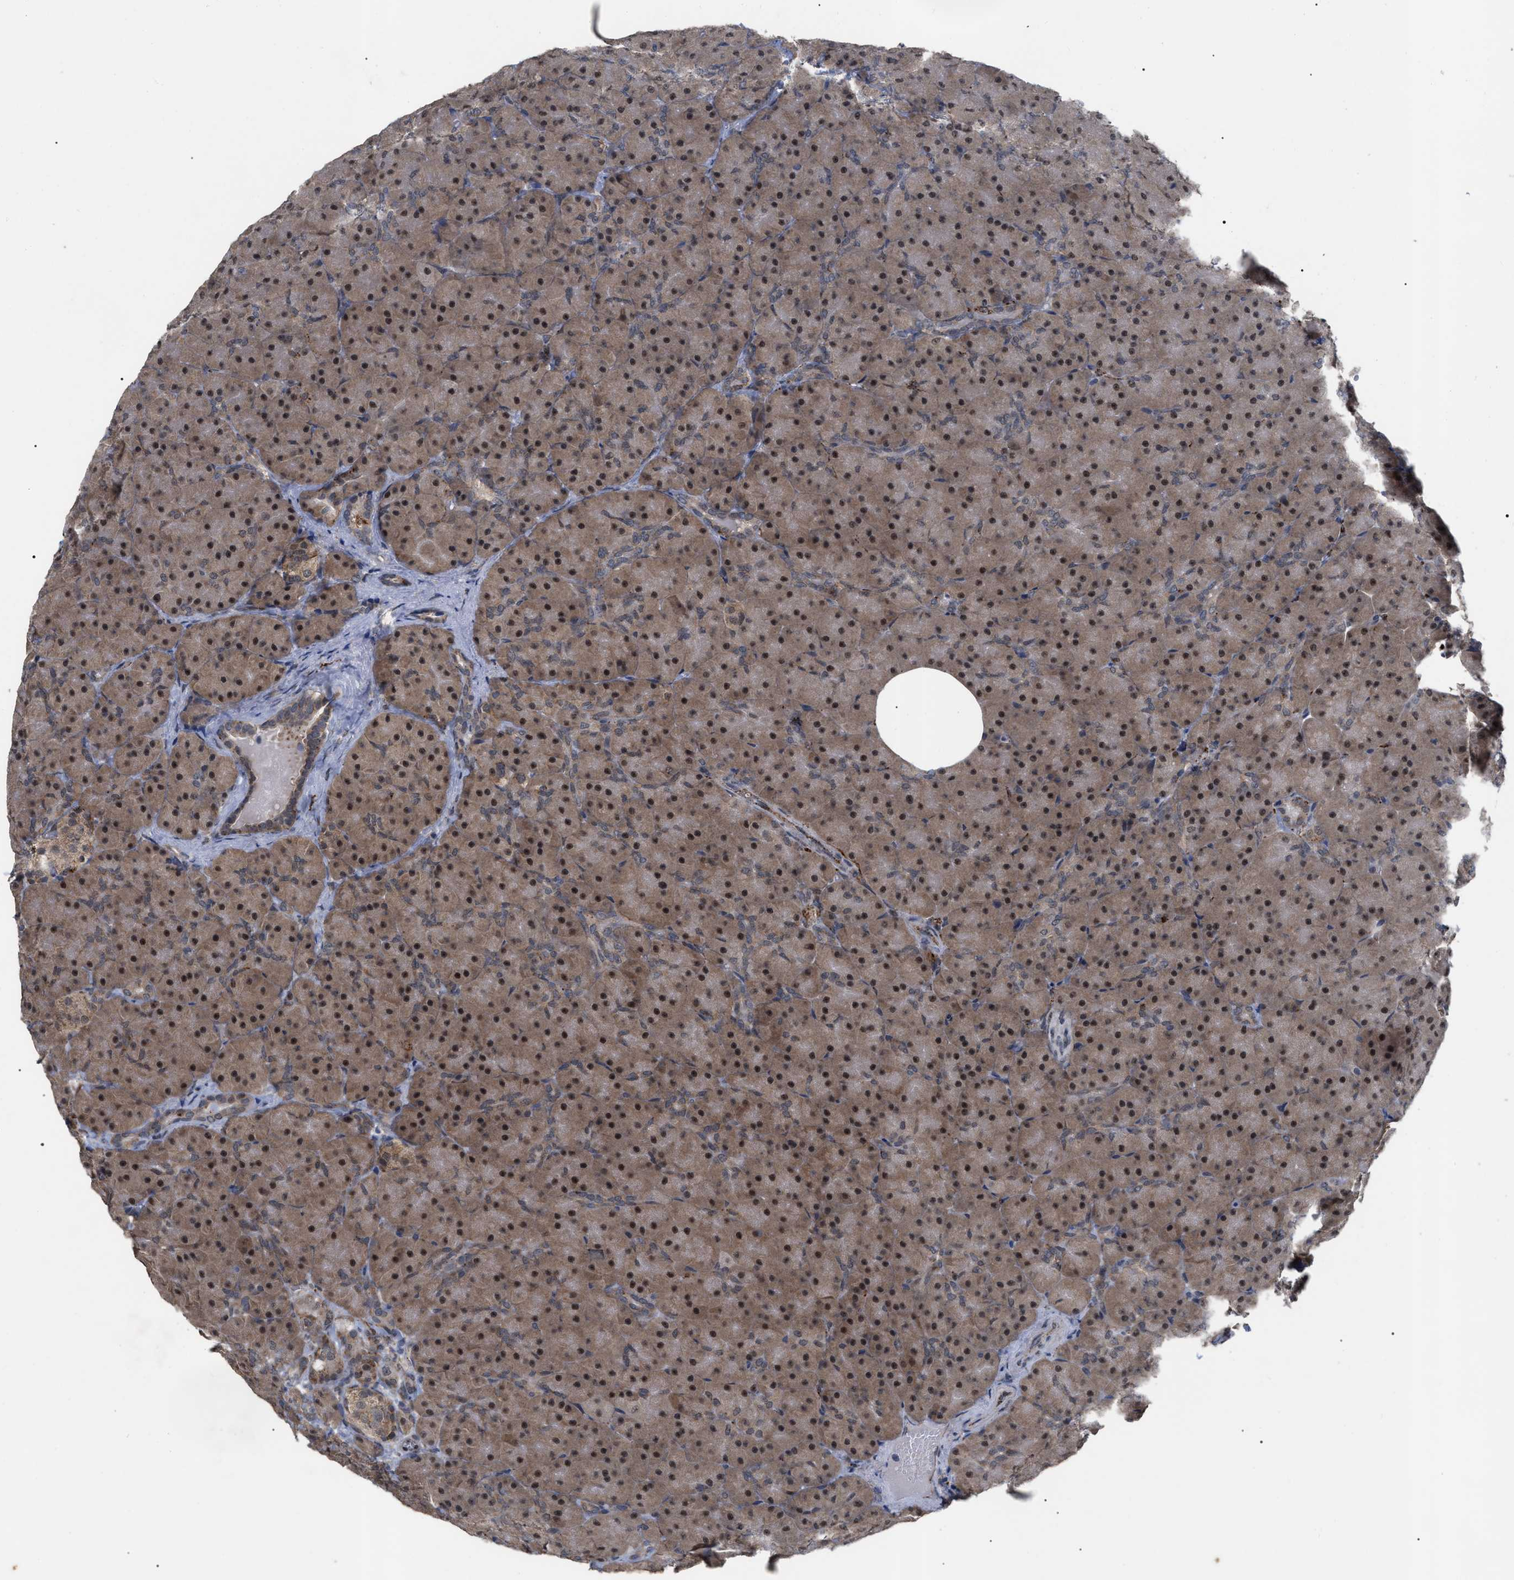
{"staining": {"intensity": "moderate", "quantity": ">75%", "location": "cytoplasmic/membranous,nuclear"}, "tissue": "pancreas", "cell_type": "Exocrine glandular cells", "image_type": "normal", "snomed": [{"axis": "morphology", "description": "Normal tissue, NOS"}, {"axis": "topography", "description": "Pancreas"}], "caption": "This histopathology image reveals immunohistochemistry (IHC) staining of benign pancreas, with medium moderate cytoplasmic/membranous,nuclear positivity in about >75% of exocrine glandular cells.", "gene": "UPF1", "patient": {"sex": "male", "age": 66}}